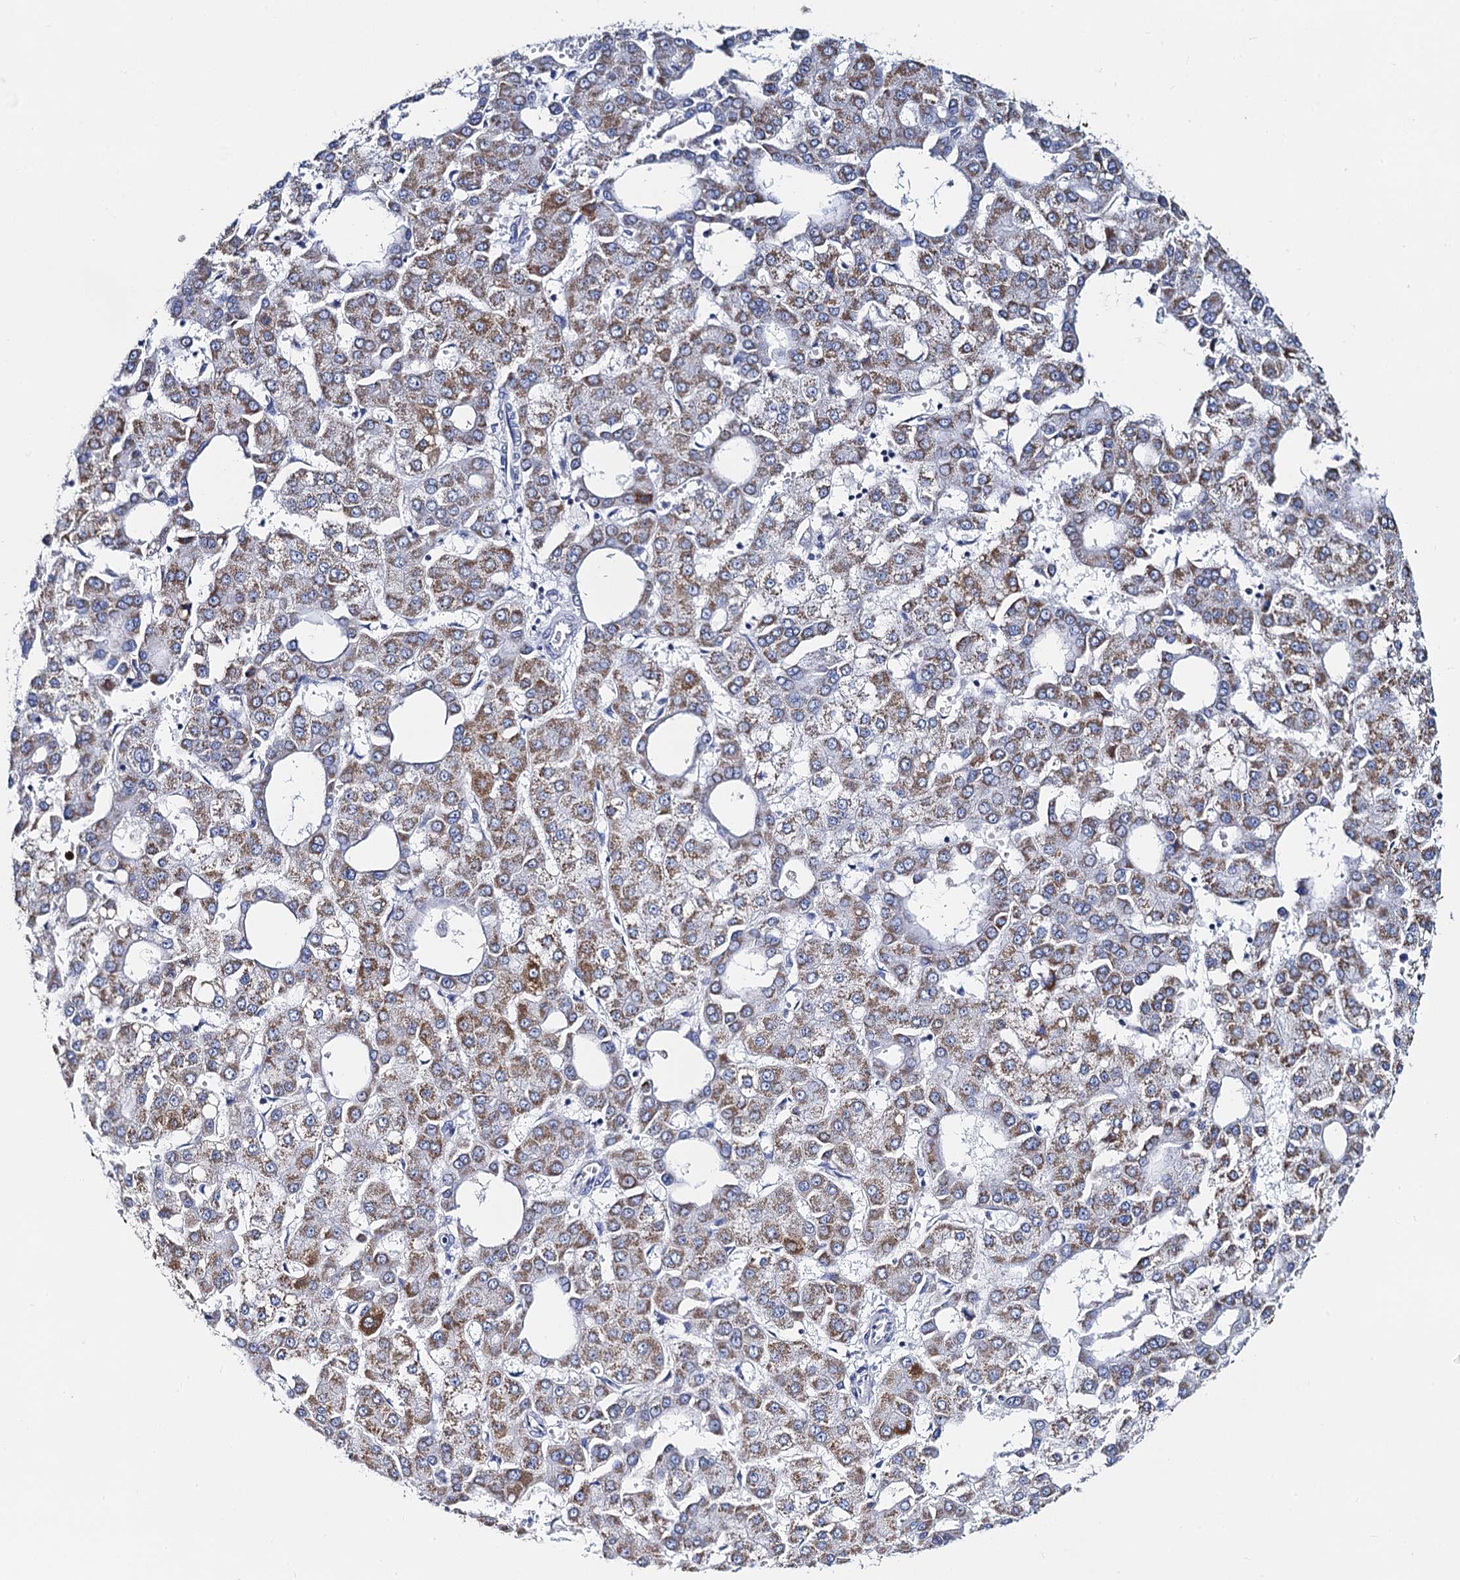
{"staining": {"intensity": "moderate", "quantity": ">75%", "location": "cytoplasmic/membranous"}, "tissue": "liver cancer", "cell_type": "Tumor cells", "image_type": "cancer", "snomed": [{"axis": "morphology", "description": "Carcinoma, Hepatocellular, NOS"}, {"axis": "topography", "description": "Liver"}], "caption": "Brown immunohistochemical staining in liver hepatocellular carcinoma demonstrates moderate cytoplasmic/membranous positivity in about >75% of tumor cells. The protein is shown in brown color, while the nuclei are stained blue.", "gene": "ACADSB", "patient": {"sex": "male", "age": 47}}